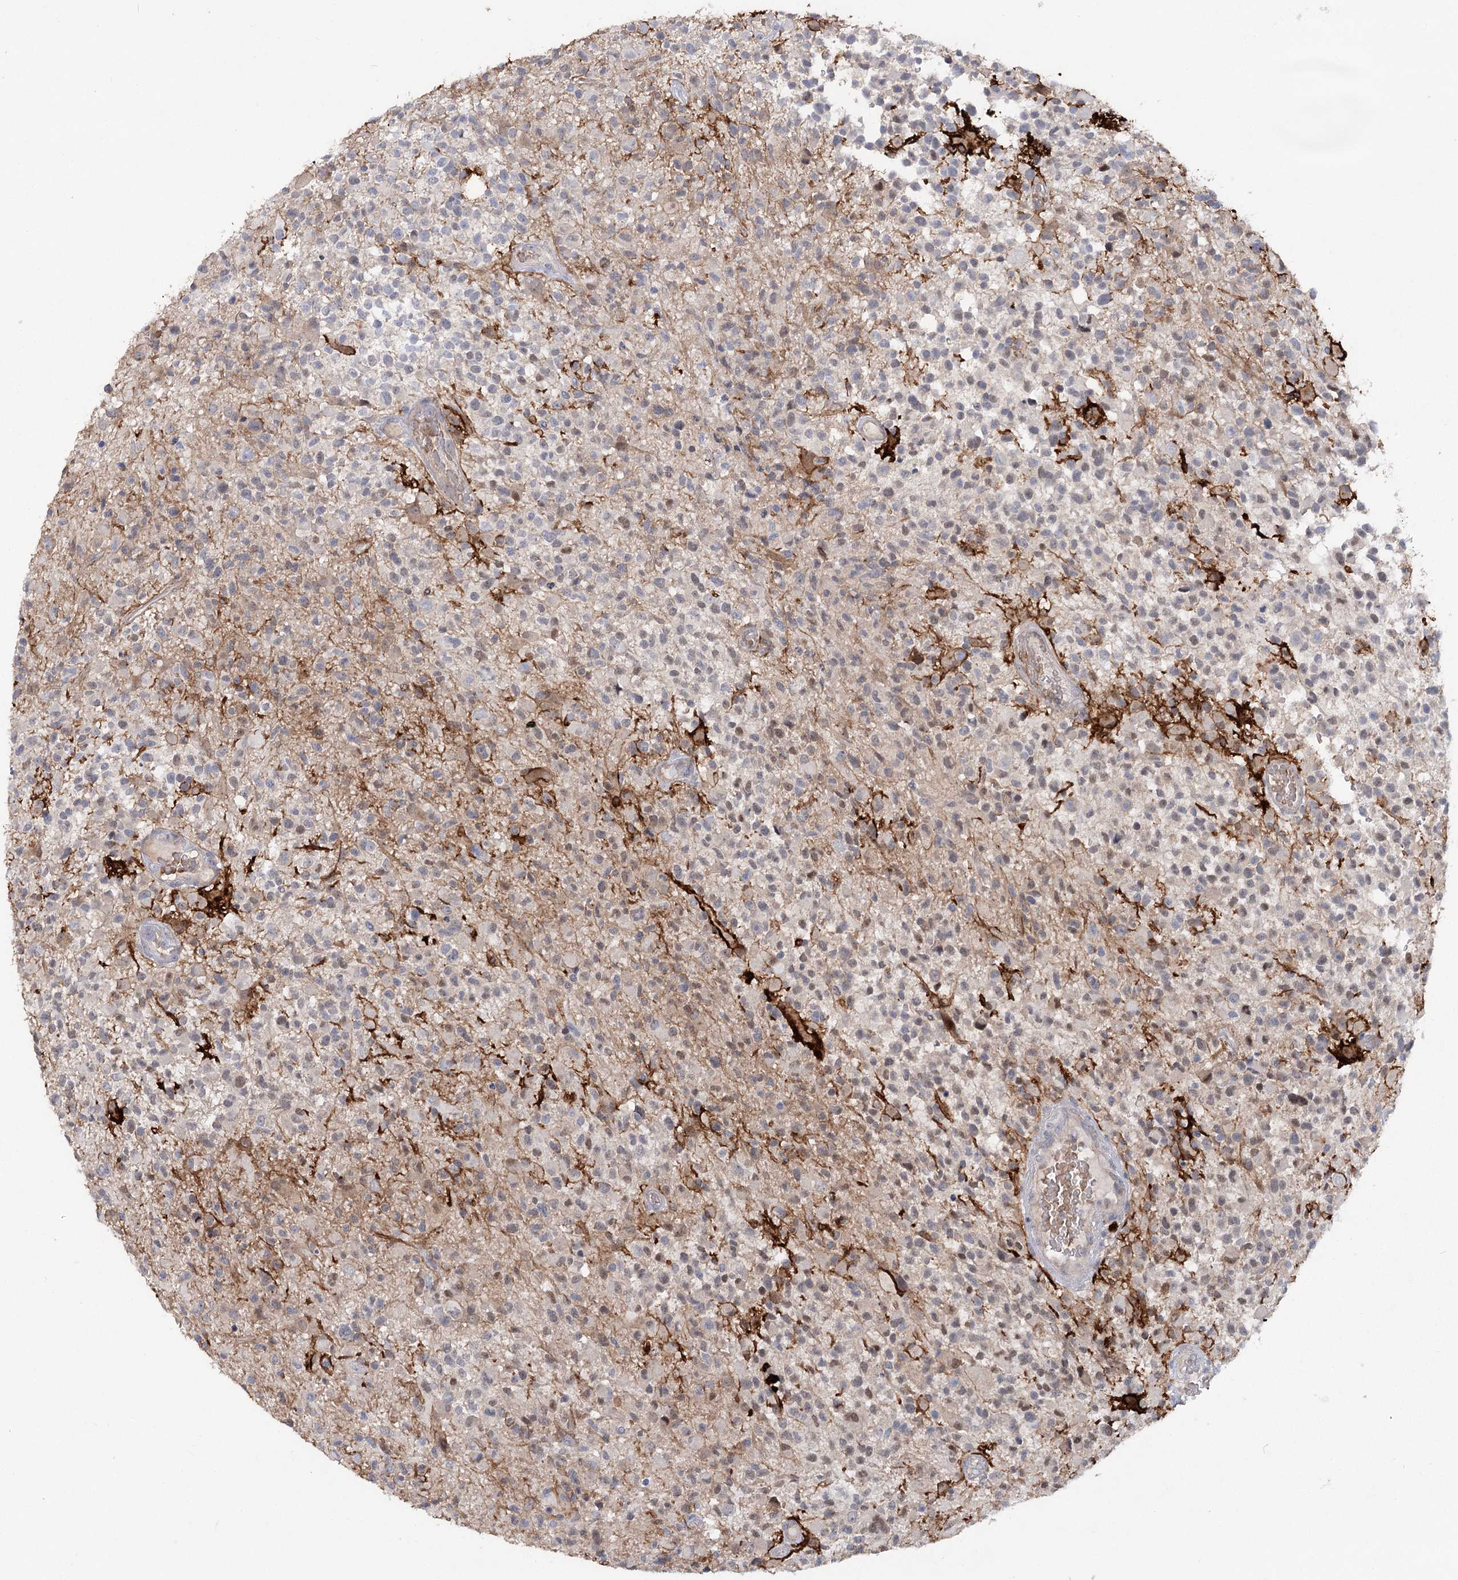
{"staining": {"intensity": "weak", "quantity": "<25%", "location": "nuclear"}, "tissue": "glioma", "cell_type": "Tumor cells", "image_type": "cancer", "snomed": [{"axis": "morphology", "description": "Glioma, malignant, High grade"}, {"axis": "morphology", "description": "Glioblastoma, NOS"}, {"axis": "topography", "description": "Brain"}], "caption": "Immunohistochemistry photomicrograph of glioma stained for a protein (brown), which shows no positivity in tumor cells.", "gene": "MAP3K13", "patient": {"sex": "male", "age": 60}}